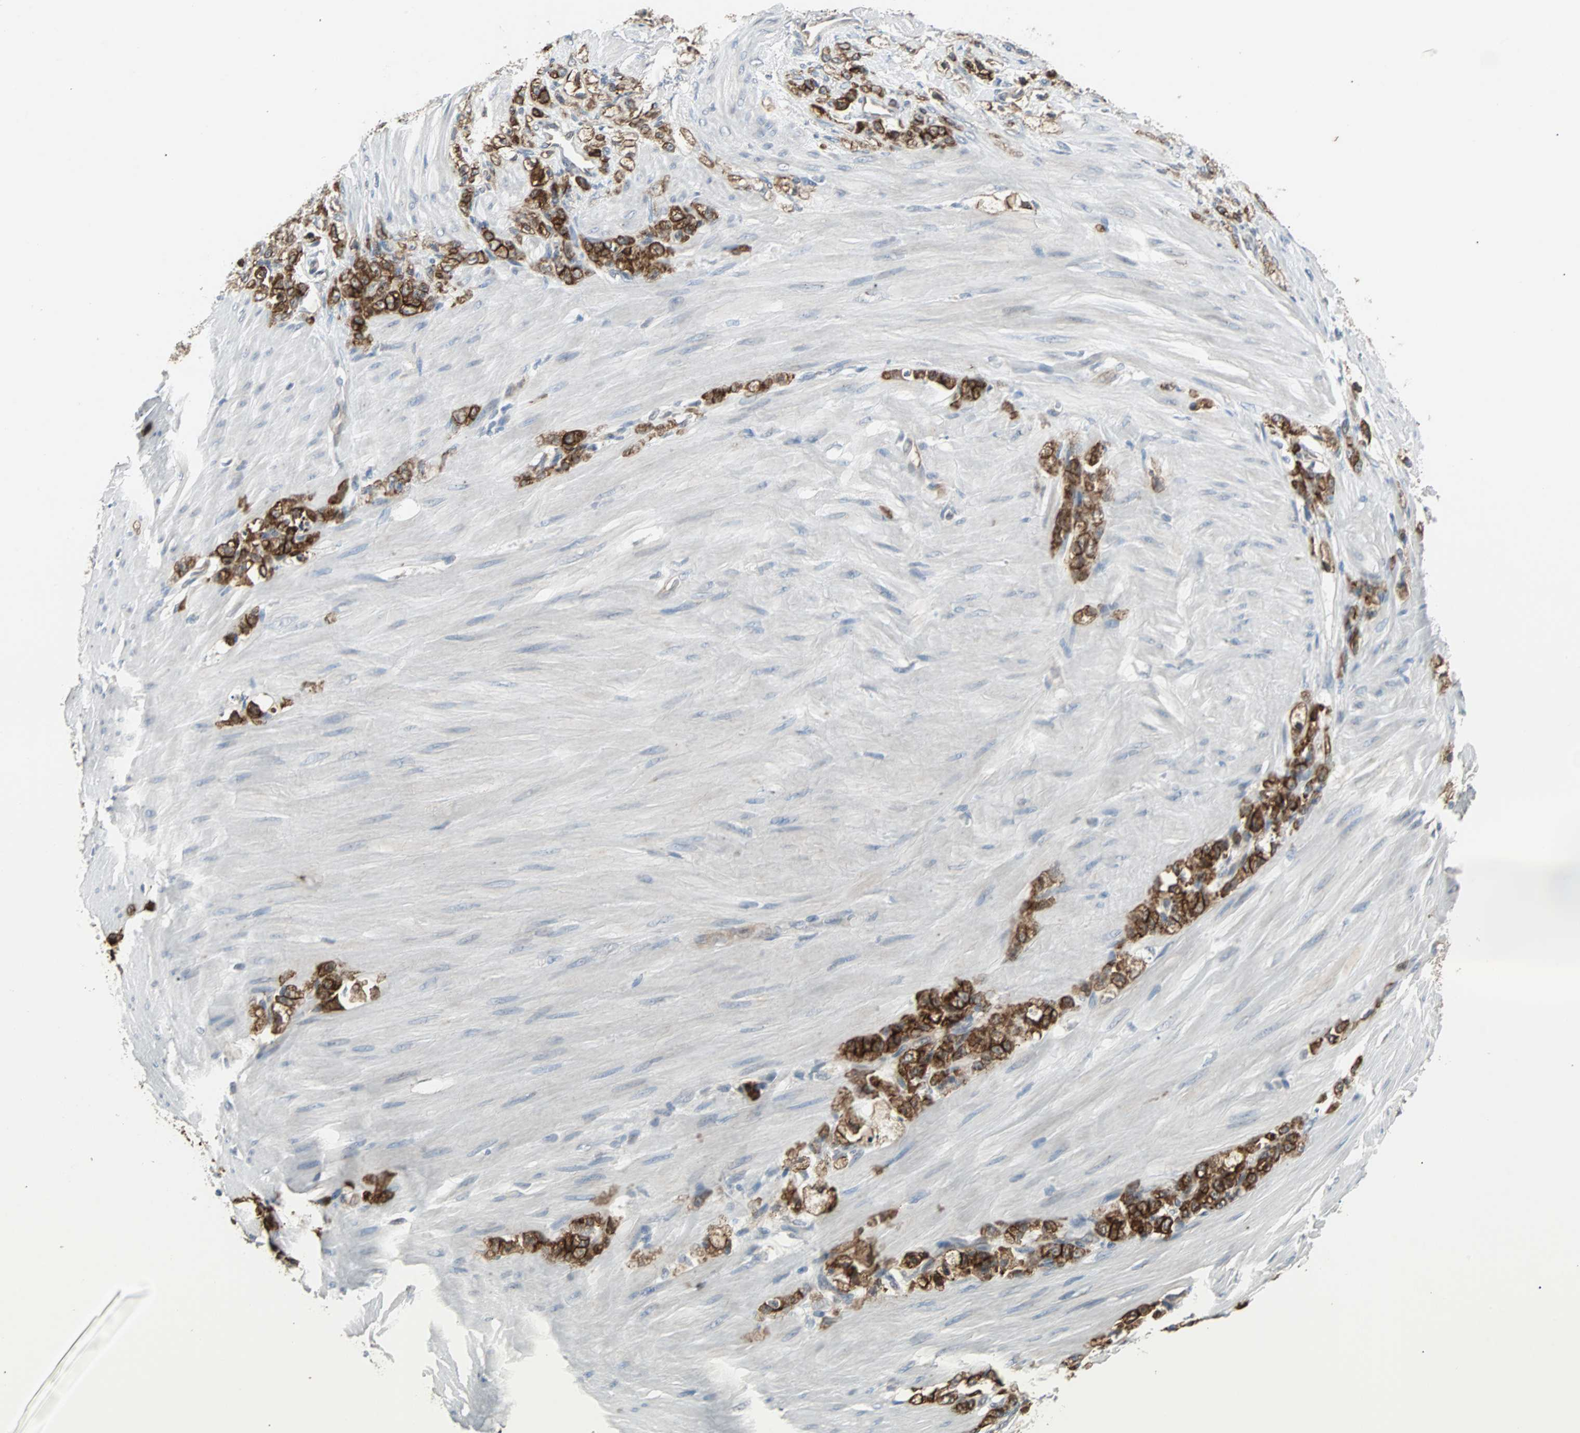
{"staining": {"intensity": "strong", "quantity": ">75%", "location": "cytoplasmic/membranous"}, "tissue": "stomach cancer", "cell_type": "Tumor cells", "image_type": "cancer", "snomed": [{"axis": "morphology", "description": "Adenocarcinoma, NOS"}, {"axis": "topography", "description": "Stomach"}], "caption": "Adenocarcinoma (stomach) stained with IHC exhibits strong cytoplasmic/membranous positivity in approximately >75% of tumor cells. (DAB (3,3'-diaminobenzidine) IHC with brightfield microscopy, high magnification).", "gene": "CMC2", "patient": {"sex": "male", "age": 82}}